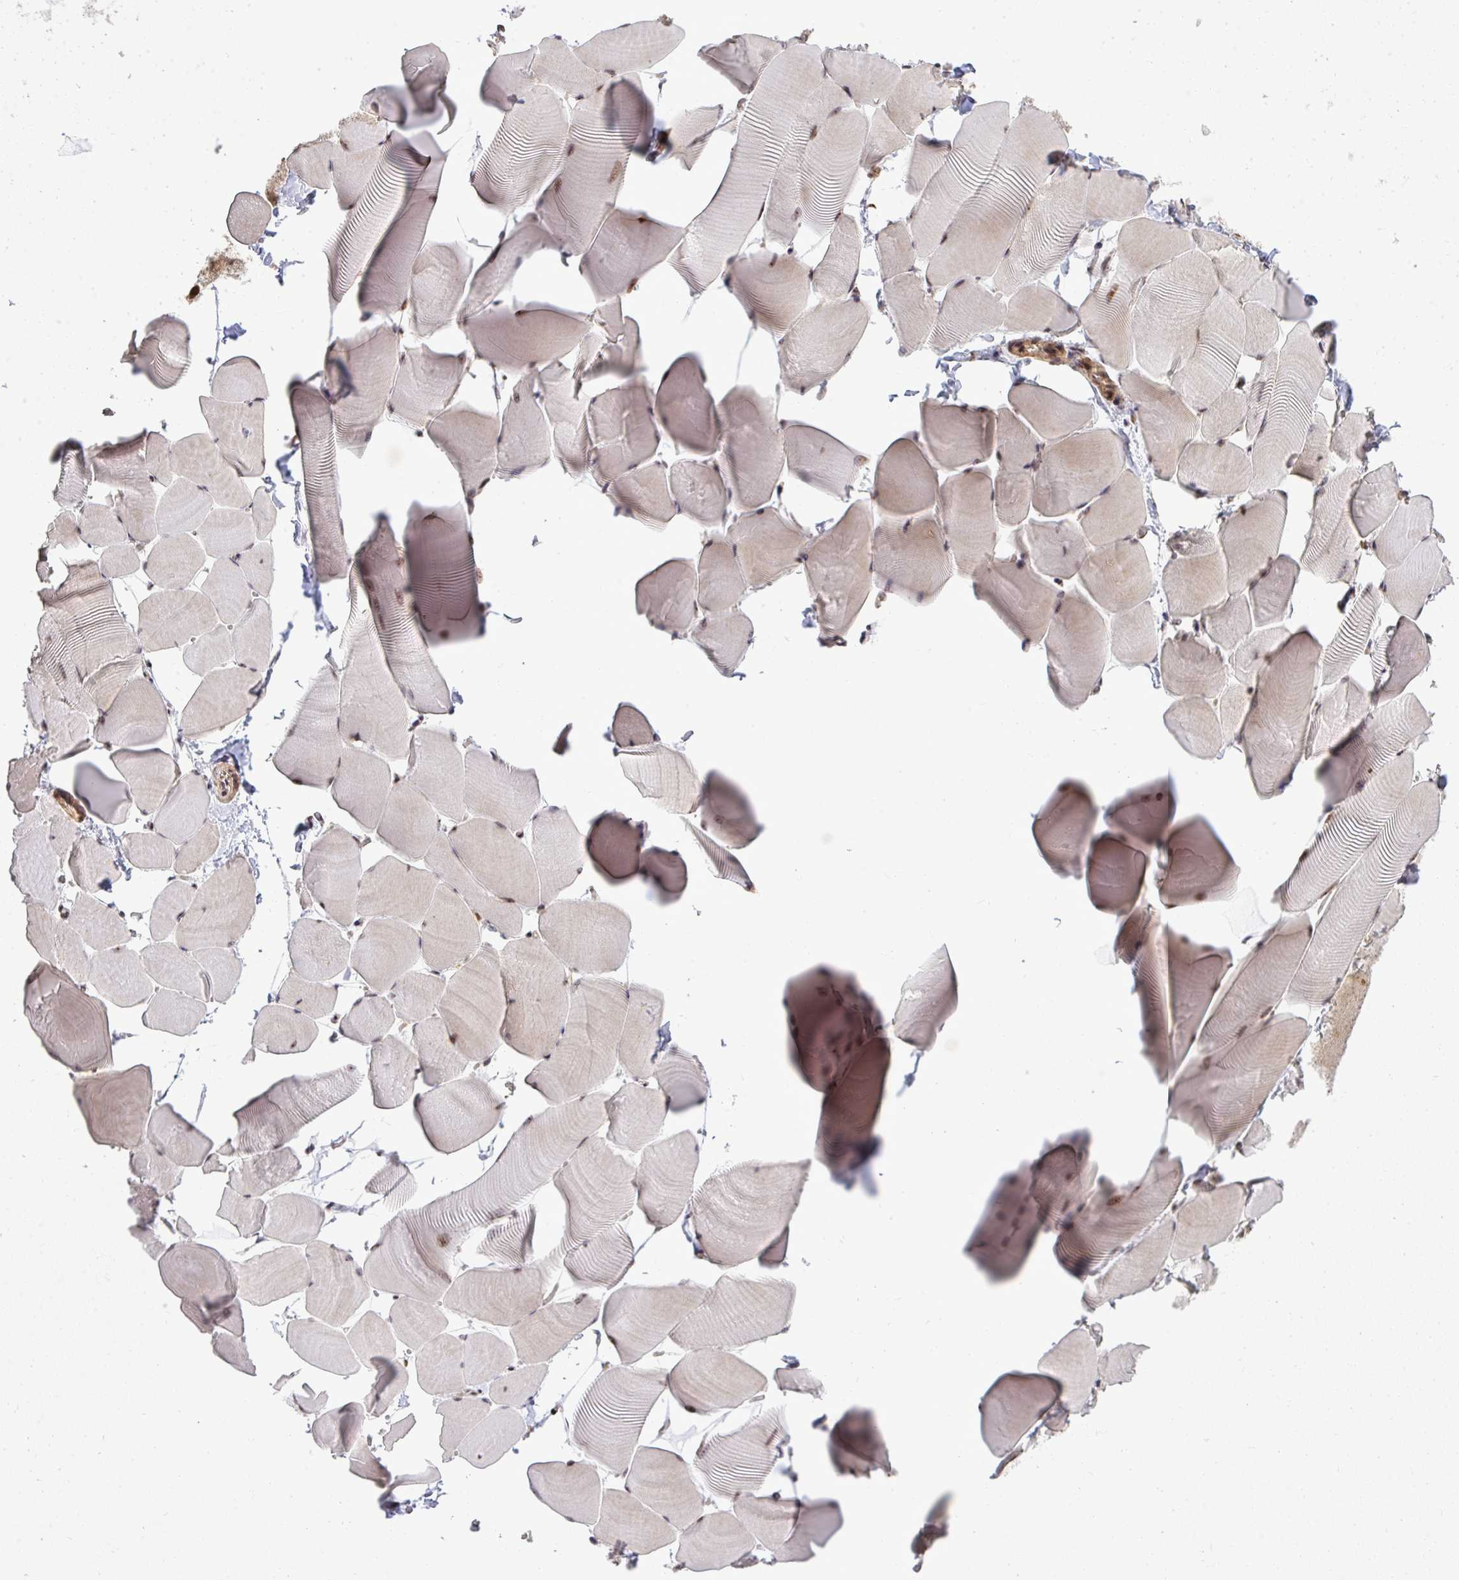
{"staining": {"intensity": "moderate", "quantity": "25%-75%", "location": "cytoplasmic/membranous,nuclear"}, "tissue": "skeletal muscle", "cell_type": "Myocytes", "image_type": "normal", "snomed": [{"axis": "morphology", "description": "Normal tissue, NOS"}, {"axis": "topography", "description": "Skeletal muscle"}], "caption": "This photomicrograph demonstrates immunohistochemistry staining of benign human skeletal muscle, with medium moderate cytoplasmic/membranous,nuclear positivity in approximately 25%-75% of myocytes.", "gene": "U2AF1L4", "patient": {"sex": "male", "age": 25}}